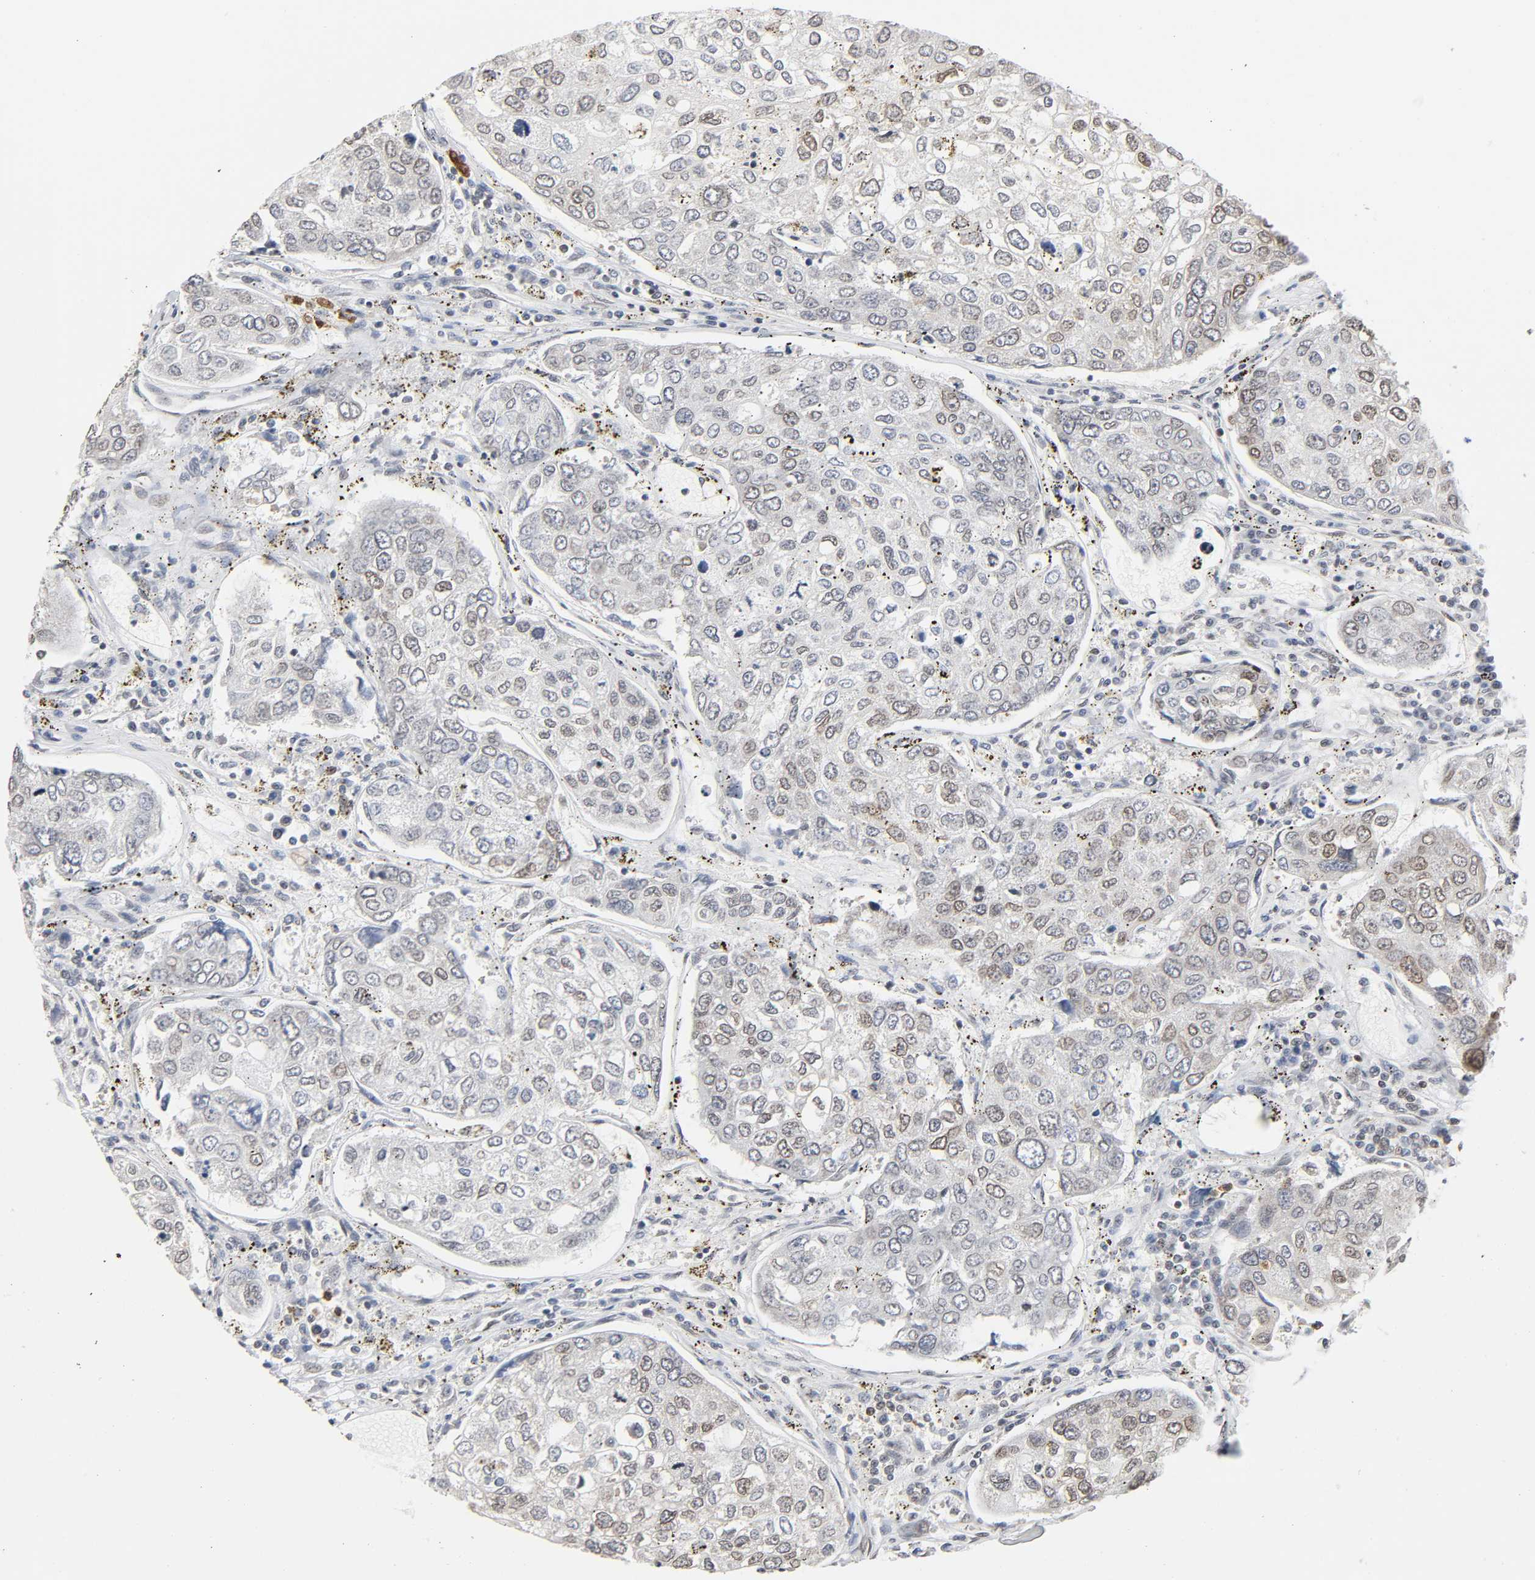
{"staining": {"intensity": "weak", "quantity": ">75%", "location": "cytoplasmic/membranous,nuclear"}, "tissue": "urothelial cancer", "cell_type": "Tumor cells", "image_type": "cancer", "snomed": [{"axis": "morphology", "description": "Urothelial carcinoma, High grade"}, {"axis": "topography", "description": "Lymph node"}, {"axis": "topography", "description": "Urinary bladder"}], "caption": "A brown stain highlights weak cytoplasmic/membranous and nuclear expression of a protein in urothelial cancer tumor cells.", "gene": "SUMO1", "patient": {"sex": "male", "age": 51}}